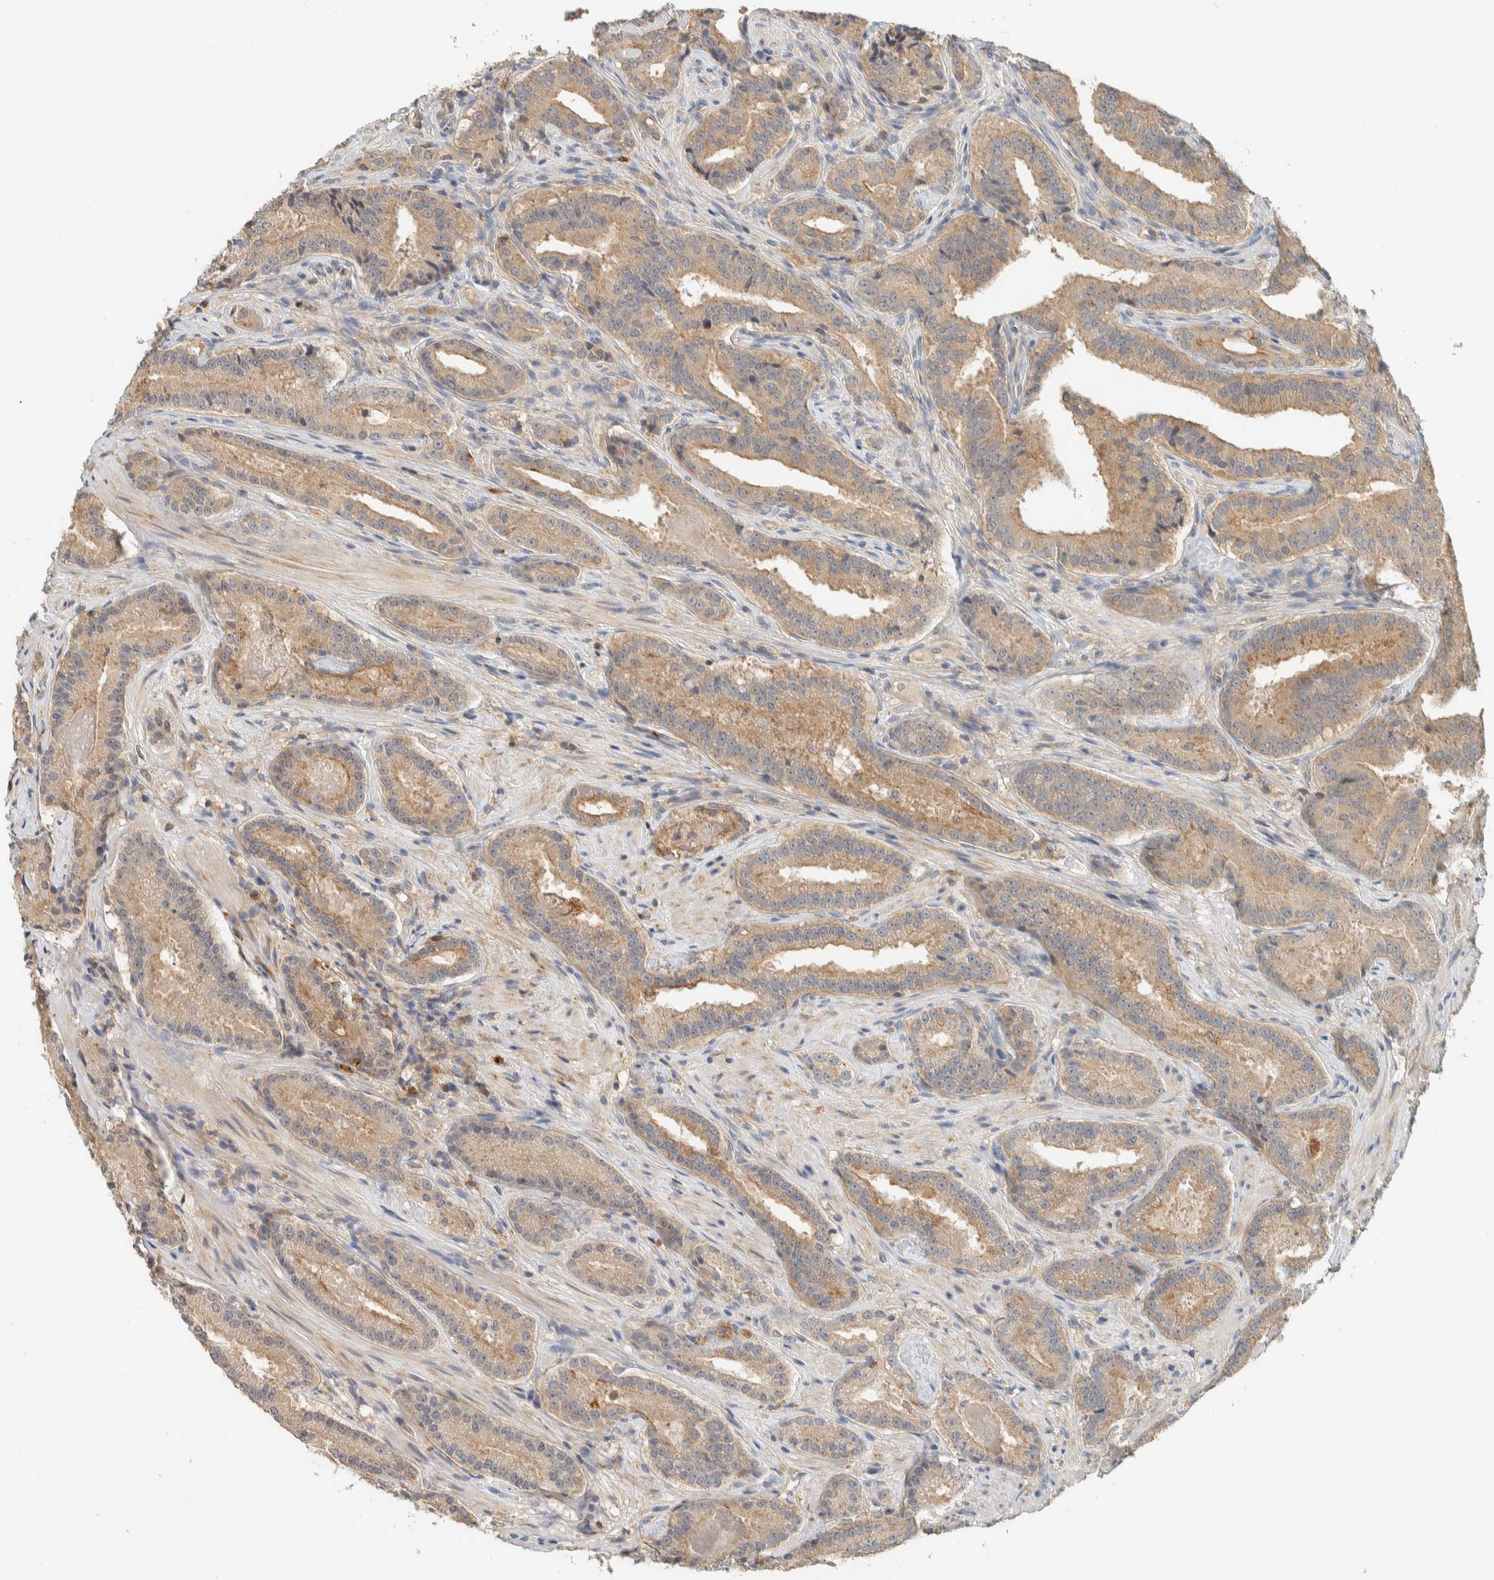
{"staining": {"intensity": "moderate", "quantity": ">75%", "location": "cytoplasmic/membranous"}, "tissue": "prostate cancer", "cell_type": "Tumor cells", "image_type": "cancer", "snomed": [{"axis": "morphology", "description": "Adenocarcinoma, Low grade"}, {"axis": "topography", "description": "Prostate"}], "caption": "Immunohistochemistry (IHC) (DAB) staining of prostate adenocarcinoma (low-grade) displays moderate cytoplasmic/membranous protein expression in approximately >75% of tumor cells.", "gene": "RAB11FIP1", "patient": {"sex": "male", "age": 51}}